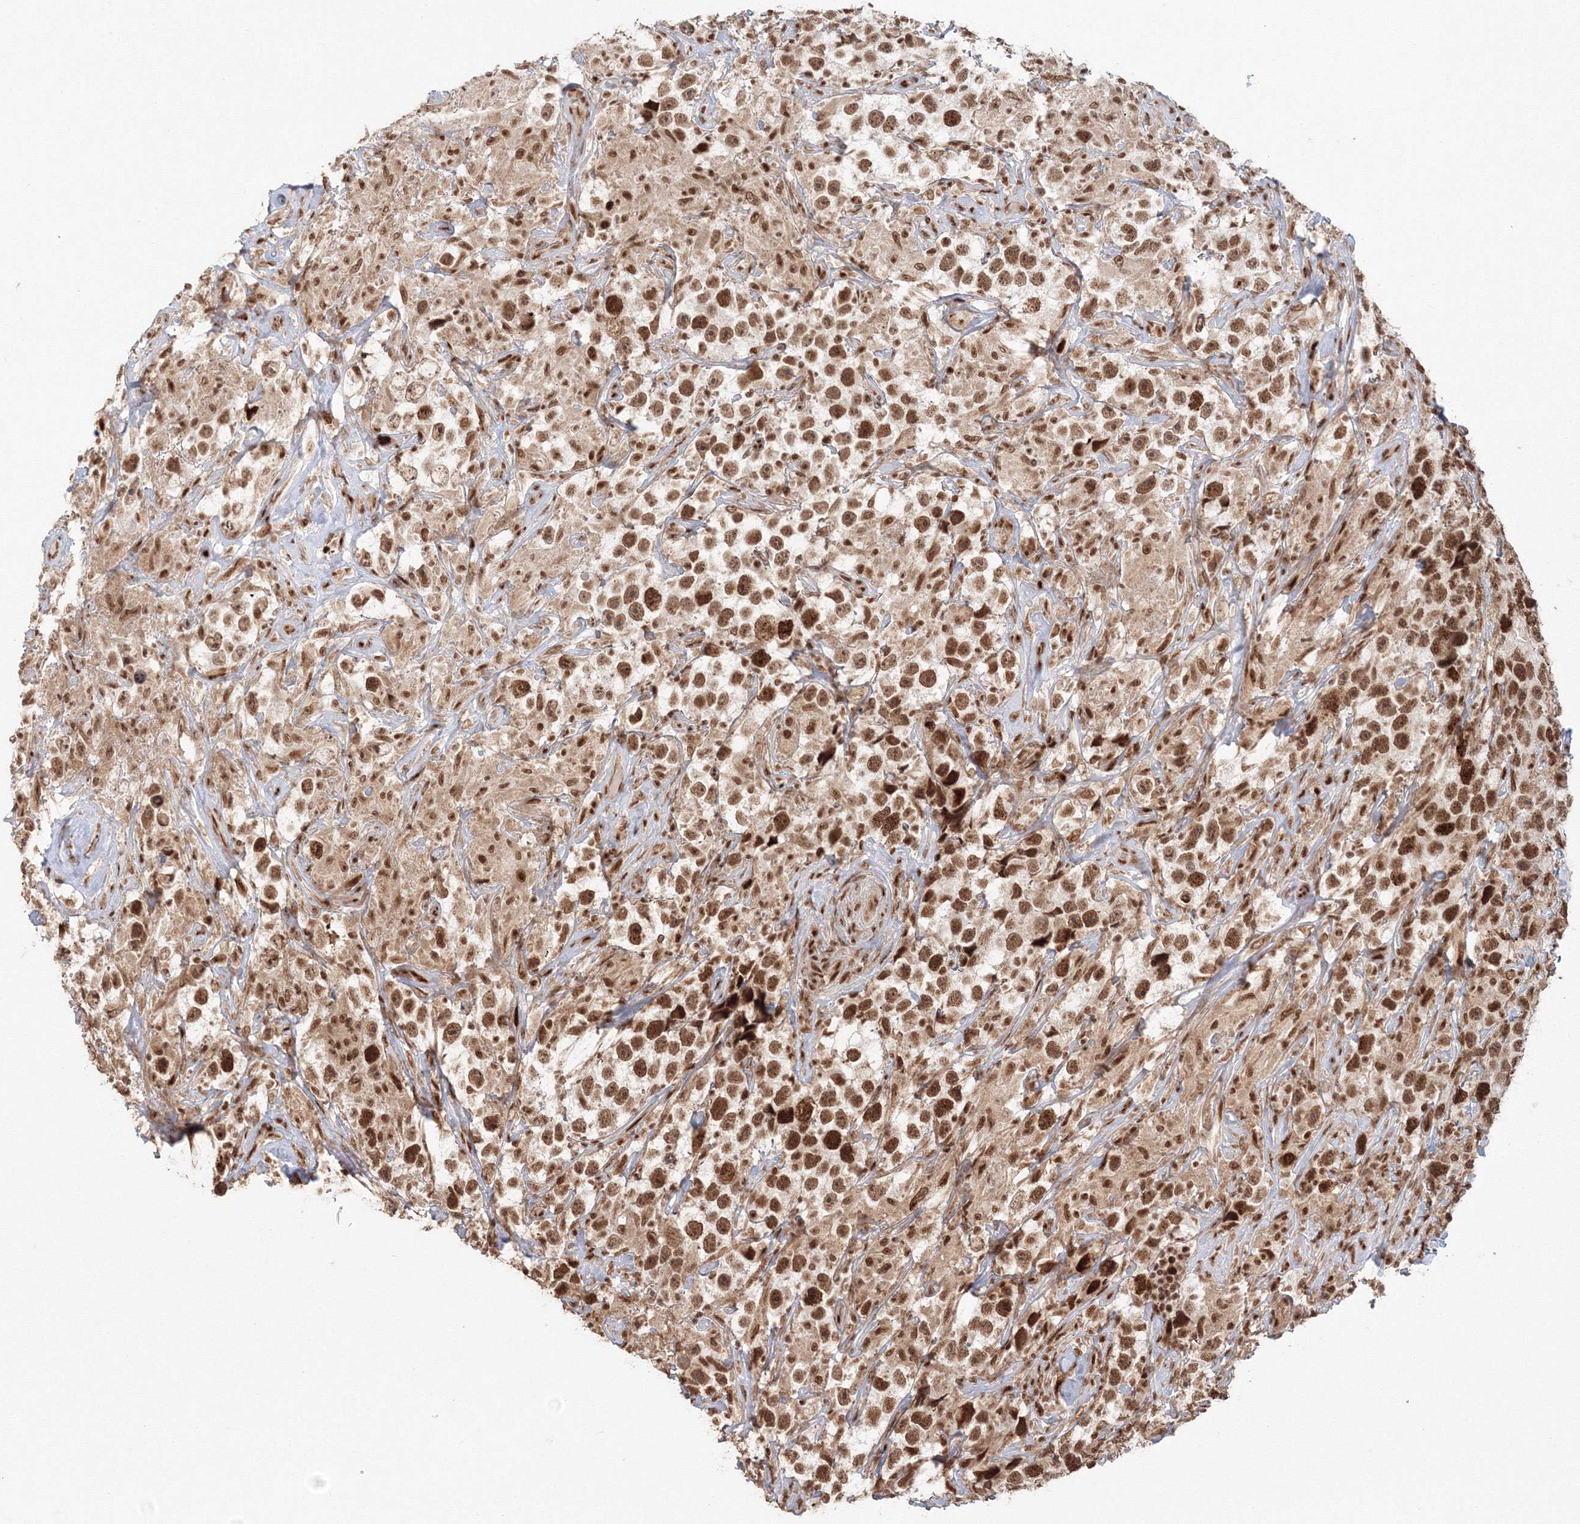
{"staining": {"intensity": "strong", "quantity": ">75%", "location": "nuclear"}, "tissue": "testis cancer", "cell_type": "Tumor cells", "image_type": "cancer", "snomed": [{"axis": "morphology", "description": "Seminoma, NOS"}, {"axis": "topography", "description": "Testis"}], "caption": "Immunohistochemistry (IHC) image of neoplastic tissue: human testis cancer stained using immunohistochemistry (IHC) shows high levels of strong protein expression localized specifically in the nuclear of tumor cells, appearing as a nuclear brown color.", "gene": "KIF20A", "patient": {"sex": "male", "age": 49}}